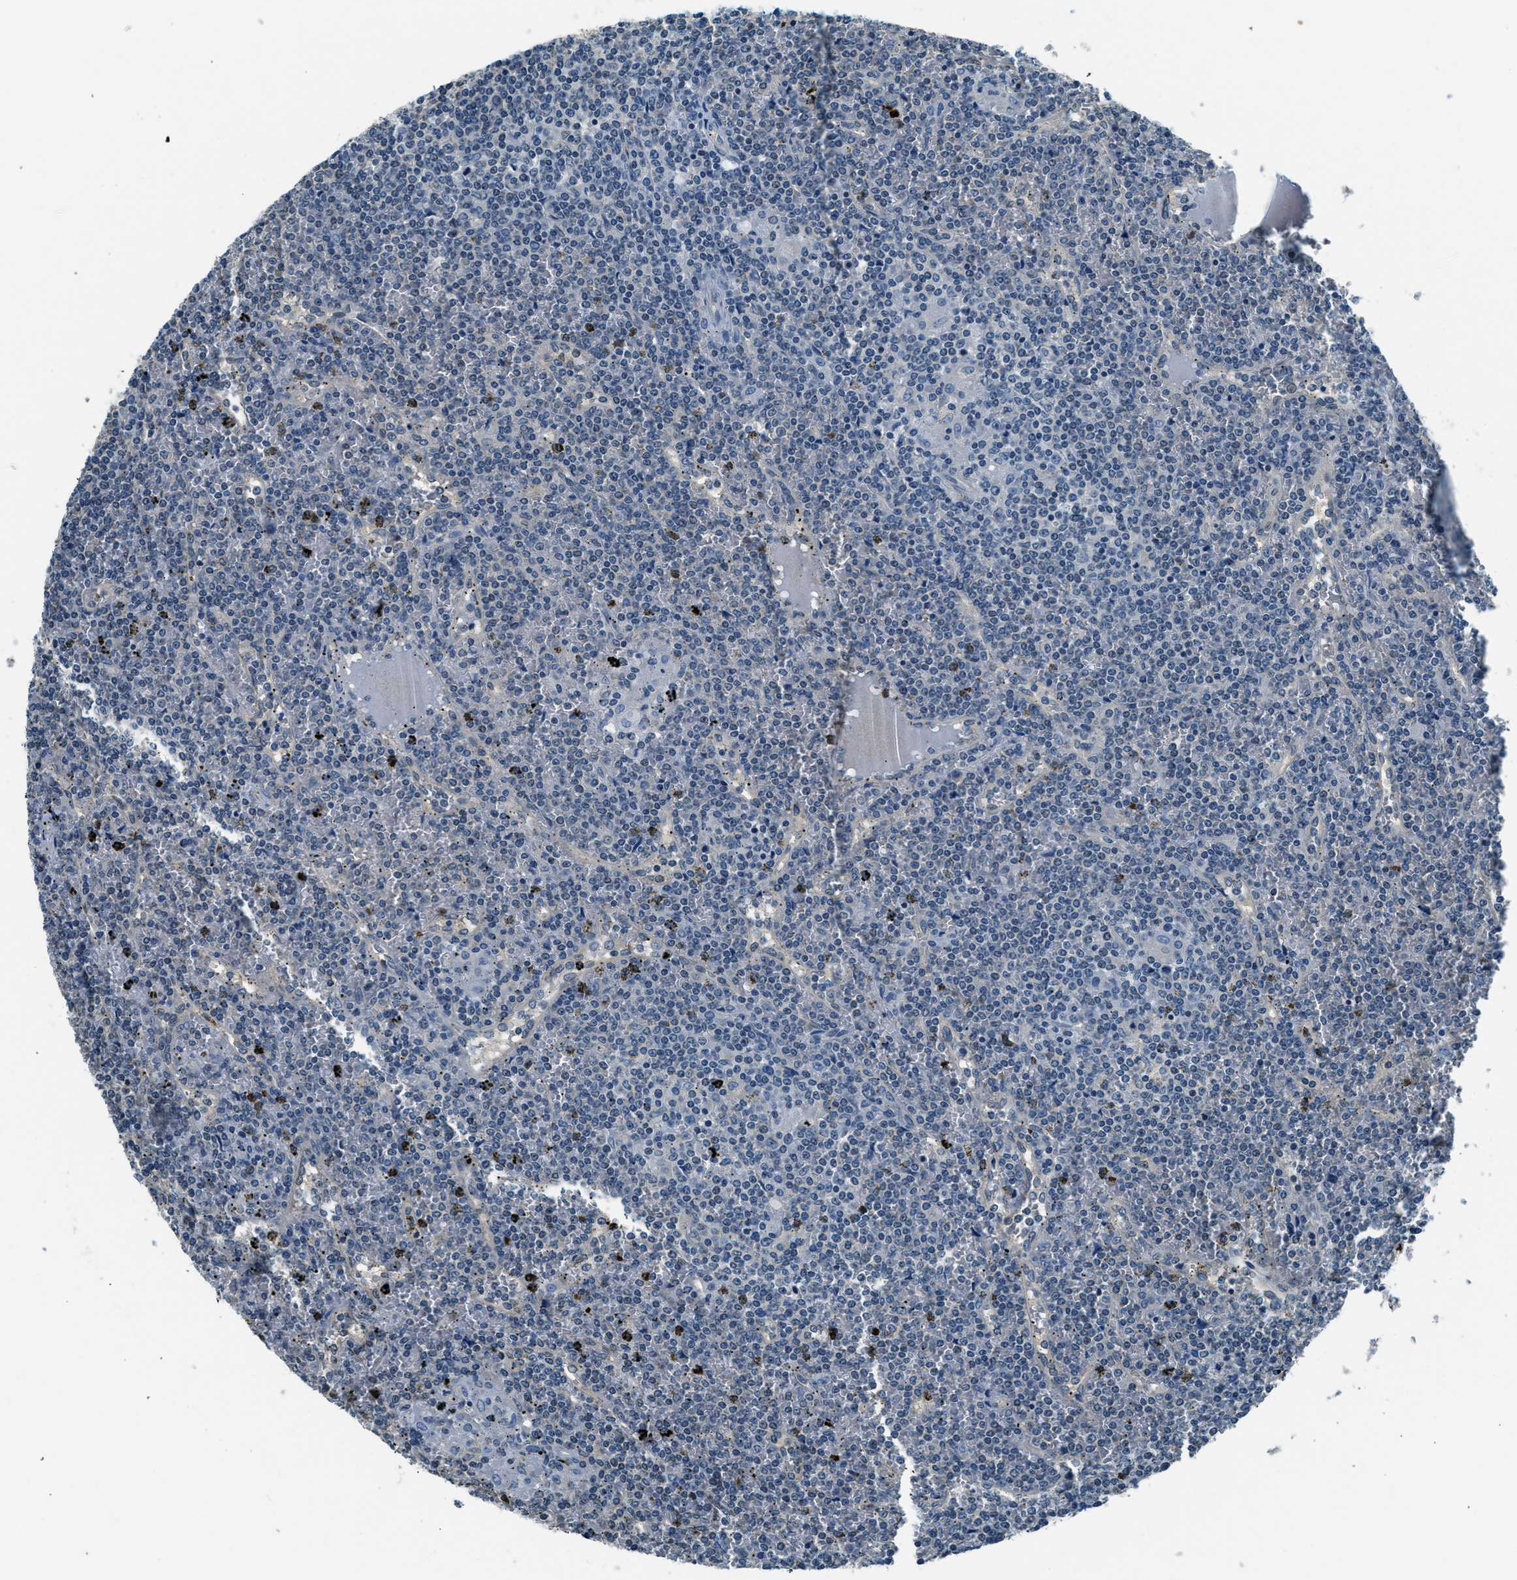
{"staining": {"intensity": "negative", "quantity": "none", "location": "none"}, "tissue": "lymphoma", "cell_type": "Tumor cells", "image_type": "cancer", "snomed": [{"axis": "morphology", "description": "Malignant lymphoma, non-Hodgkin's type, Low grade"}, {"axis": "topography", "description": "Spleen"}], "caption": "A high-resolution histopathology image shows IHC staining of malignant lymphoma, non-Hodgkin's type (low-grade), which exhibits no significant positivity in tumor cells. (Stains: DAB (3,3'-diaminobenzidine) IHC with hematoxylin counter stain, Microscopy: brightfield microscopy at high magnification).", "gene": "NME8", "patient": {"sex": "female", "age": 19}}